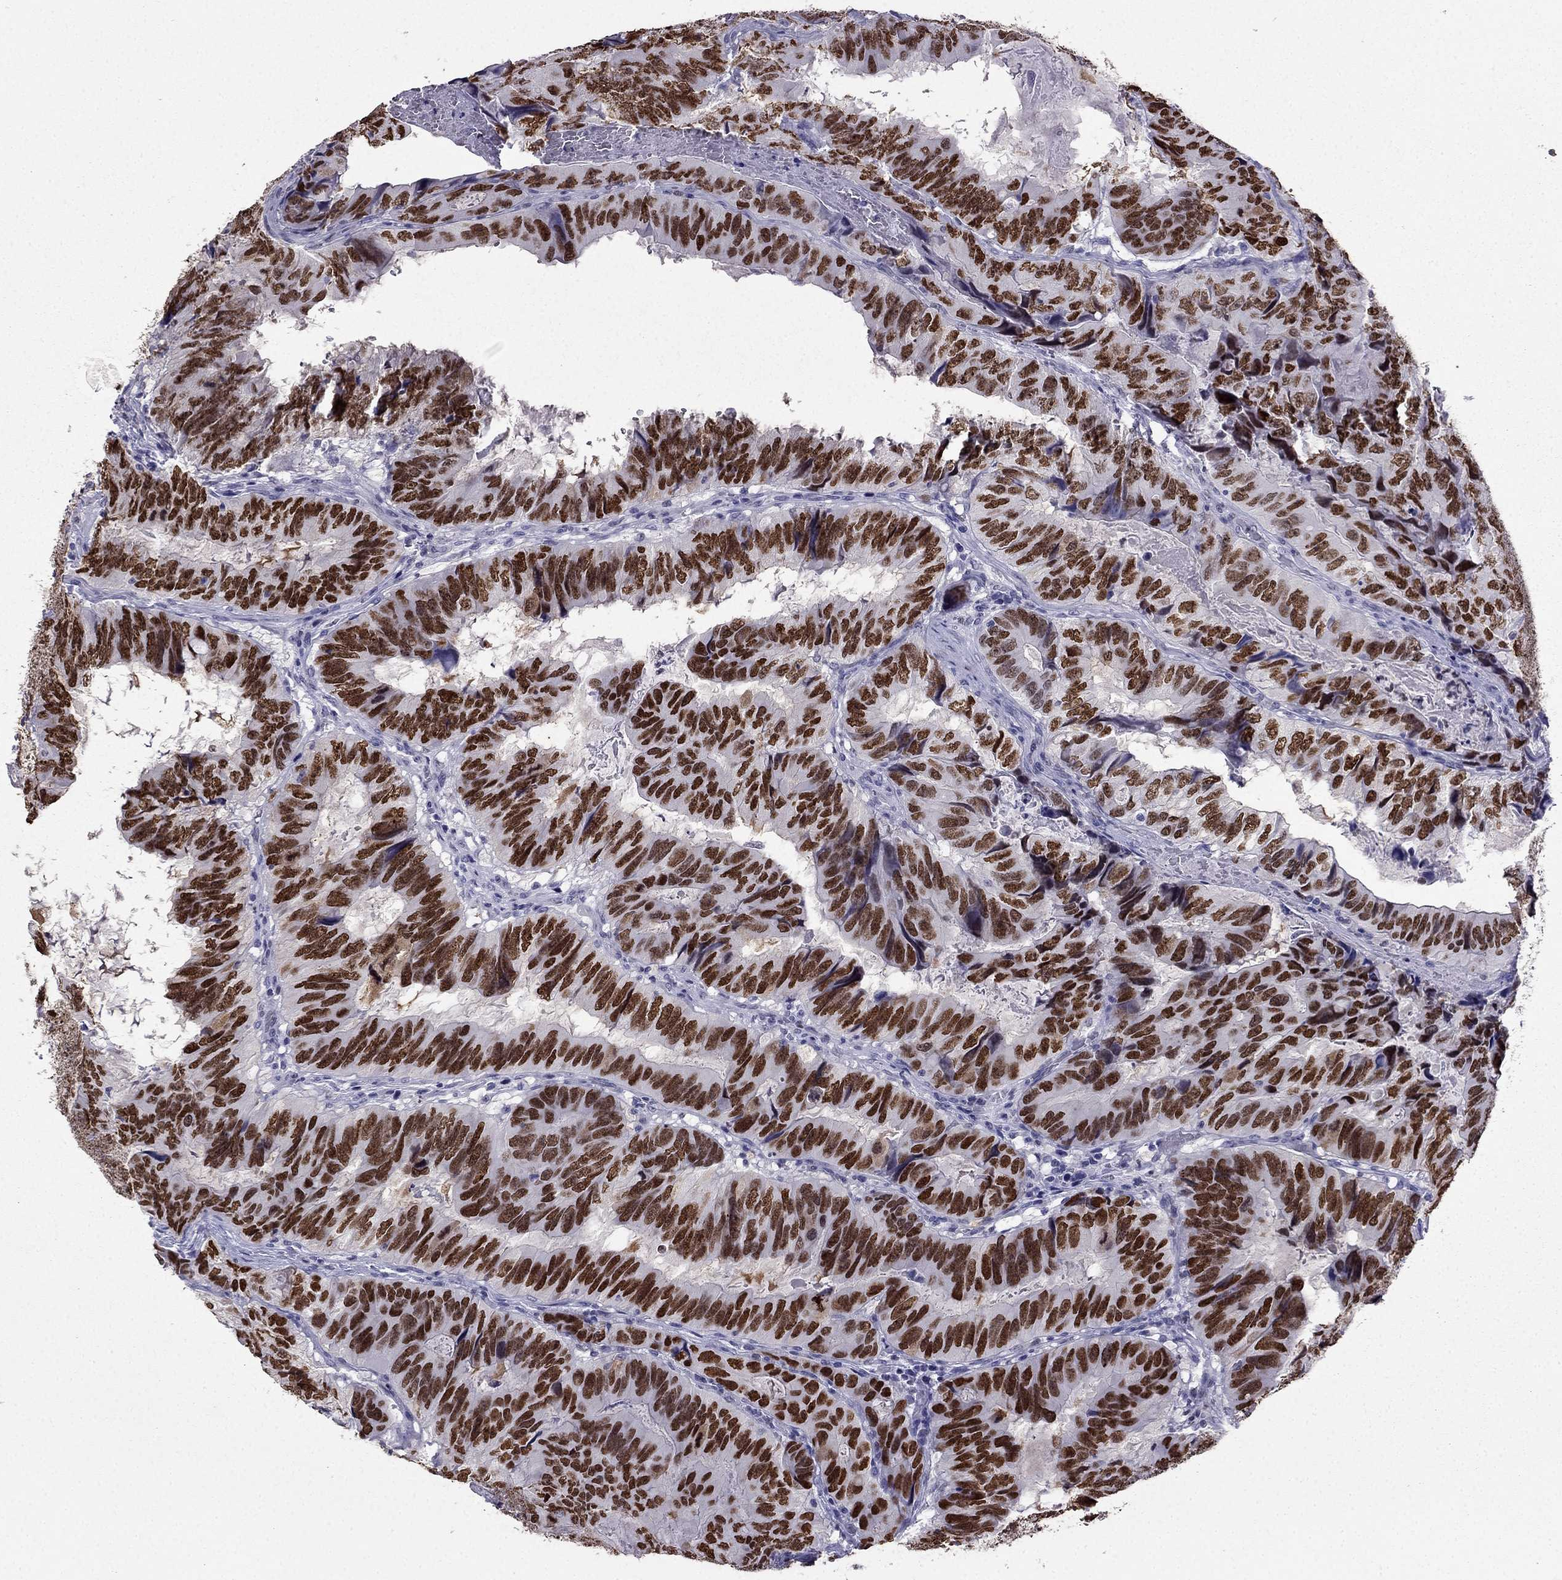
{"staining": {"intensity": "strong", "quantity": ">75%", "location": "nuclear"}, "tissue": "colorectal cancer", "cell_type": "Tumor cells", "image_type": "cancer", "snomed": [{"axis": "morphology", "description": "Adenocarcinoma, NOS"}, {"axis": "topography", "description": "Colon"}], "caption": "Strong nuclear staining for a protein is present in about >75% of tumor cells of colorectal adenocarcinoma using IHC.", "gene": "ARID3A", "patient": {"sex": "male", "age": 79}}